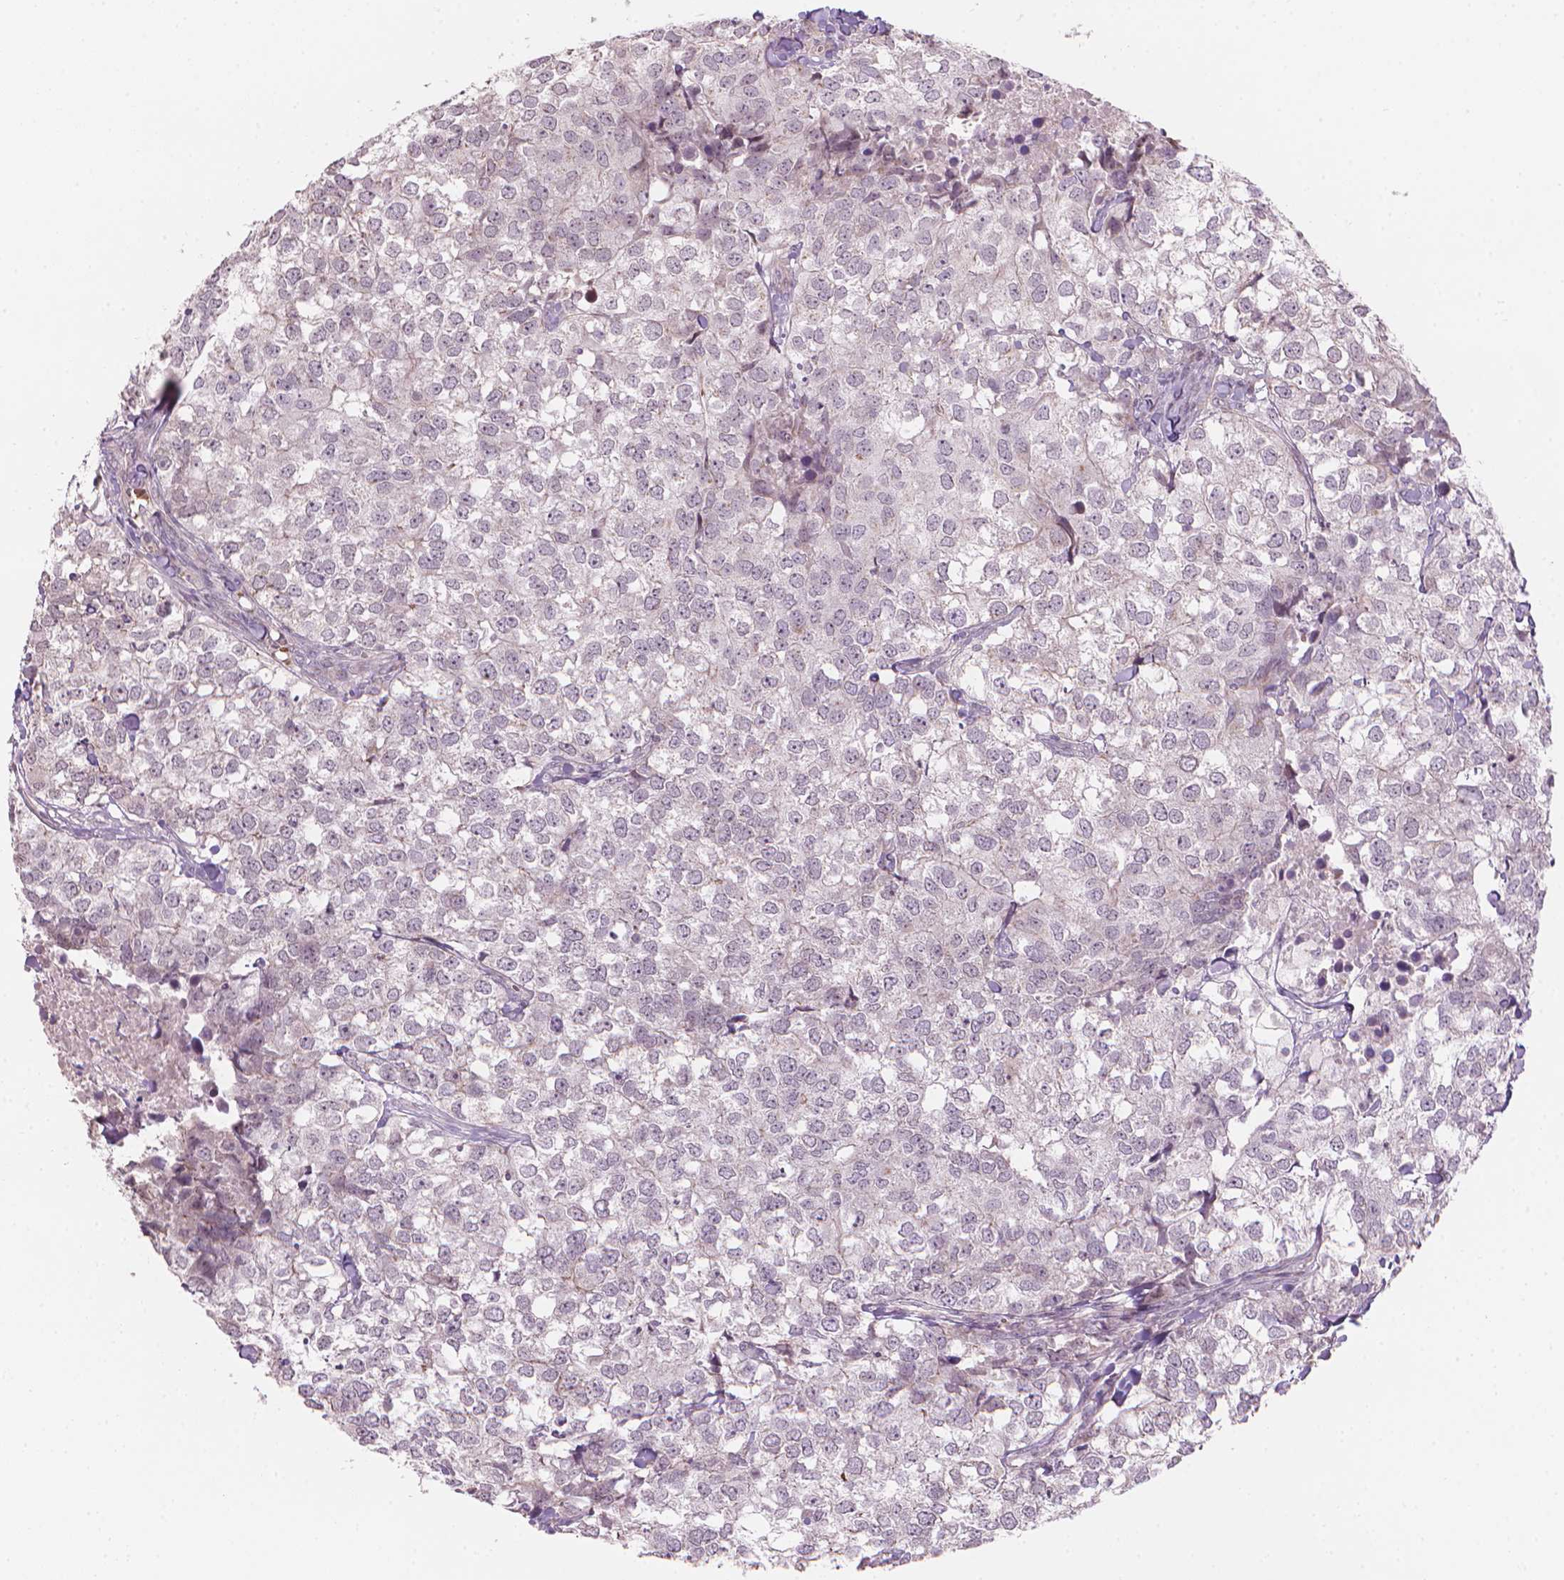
{"staining": {"intensity": "negative", "quantity": "none", "location": "none"}, "tissue": "breast cancer", "cell_type": "Tumor cells", "image_type": "cancer", "snomed": [{"axis": "morphology", "description": "Duct carcinoma"}, {"axis": "topography", "description": "Breast"}], "caption": "Immunohistochemical staining of intraductal carcinoma (breast) reveals no significant staining in tumor cells.", "gene": "IFFO1", "patient": {"sex": "female", "age": 30}}